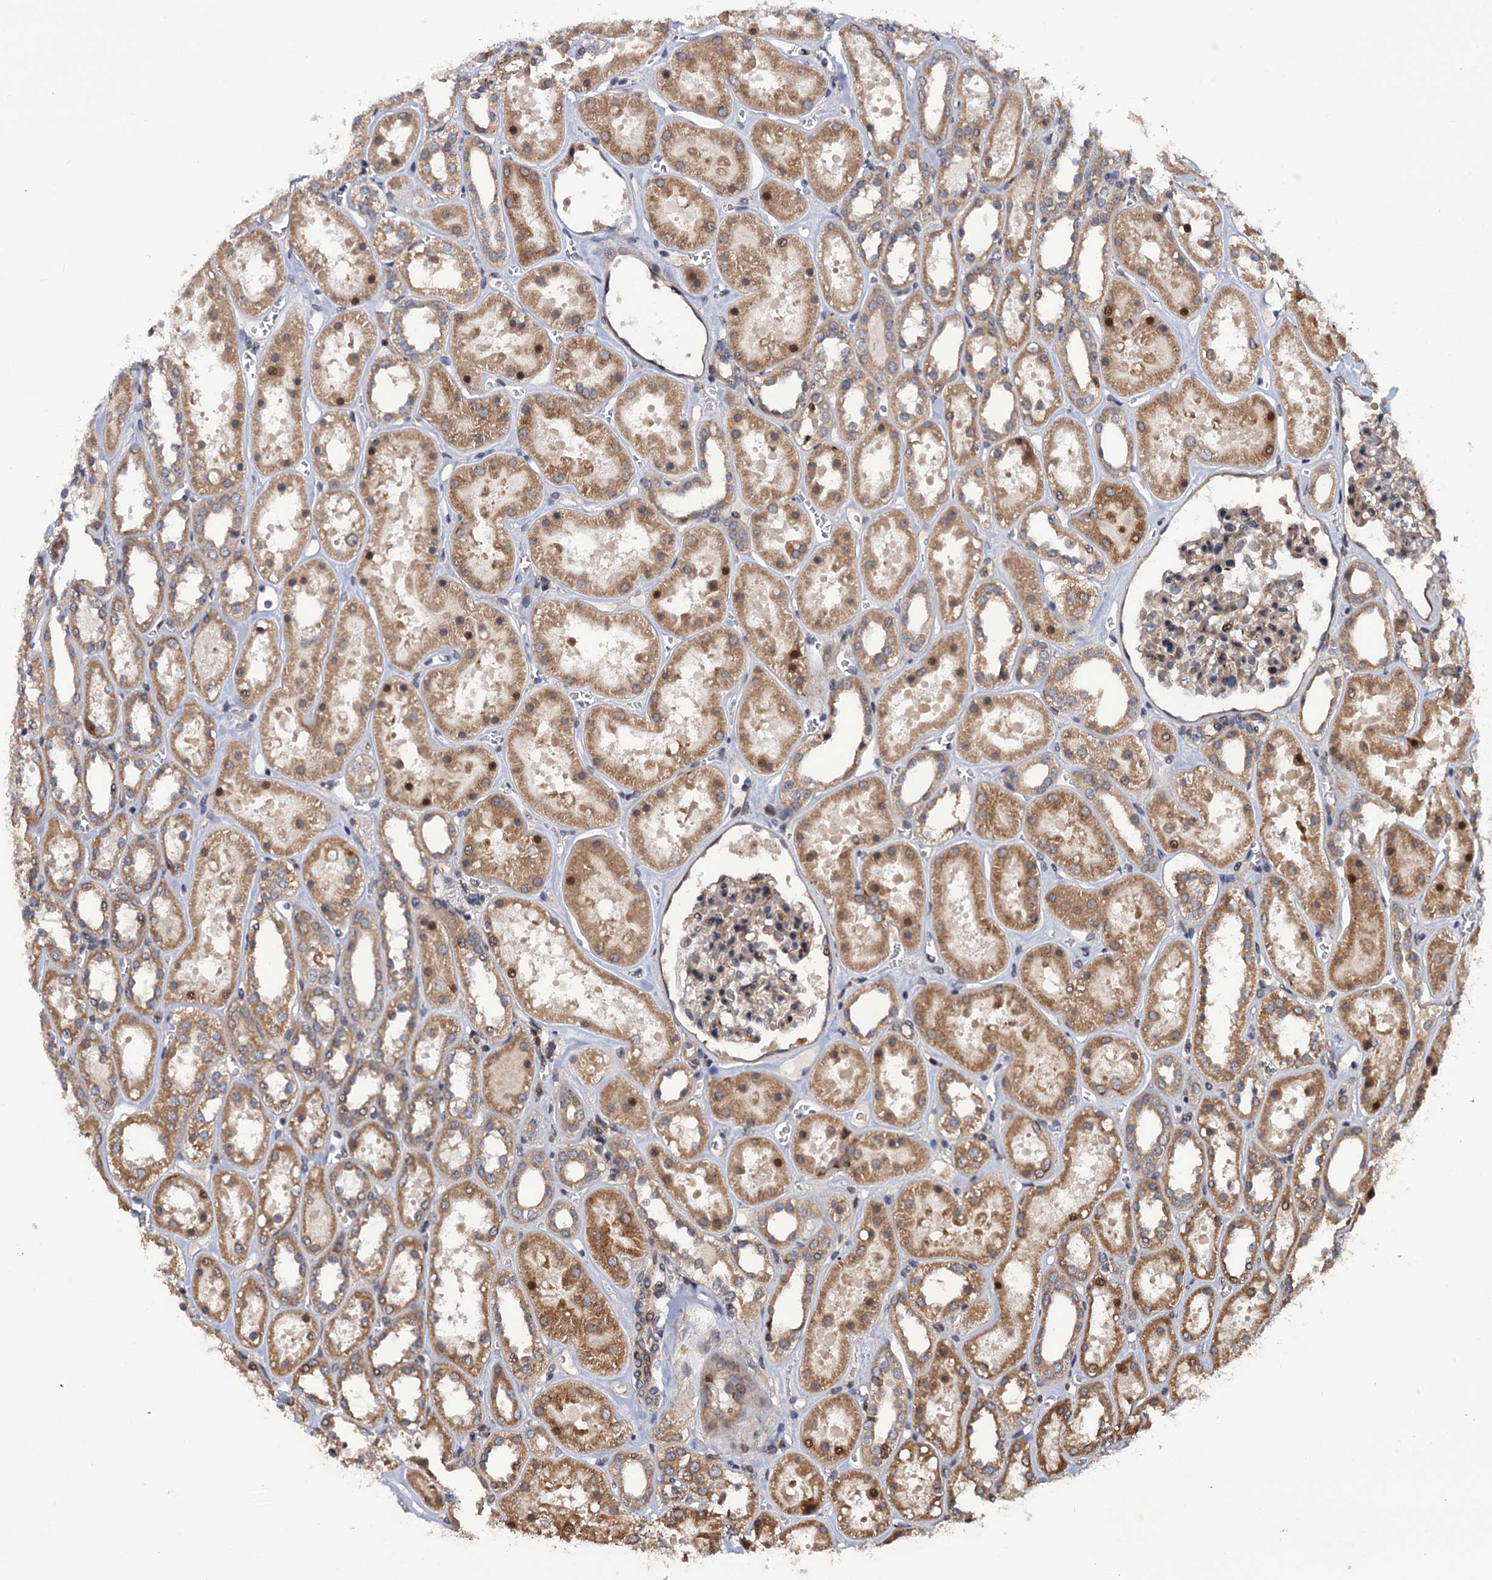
{"staining": {"intensity": "weak", "quantity": "25%-75%", "location": "cytoplasmic/membranous"}, "tissue": "kidney", "cell_type": "Cells in glomeruli", "image_type": "normal", "snomed": [{"axis": "morphology", "description": "Normal tissue, NOS"}, {"axis": "topography", "description": "Kidney"}], "caption": "IHC (DAB (3,3'-diaminobenzidine)) staining of benign kidney reveals weak cytoplasmic/membranous protein expression in approximately 25%-75% of cells in glomeruli. (brown staining indicates protein expression, while blue staining denotes nuclei).", "gene": "FSIP1", "patient": {"sex": "female", "age": 41}}